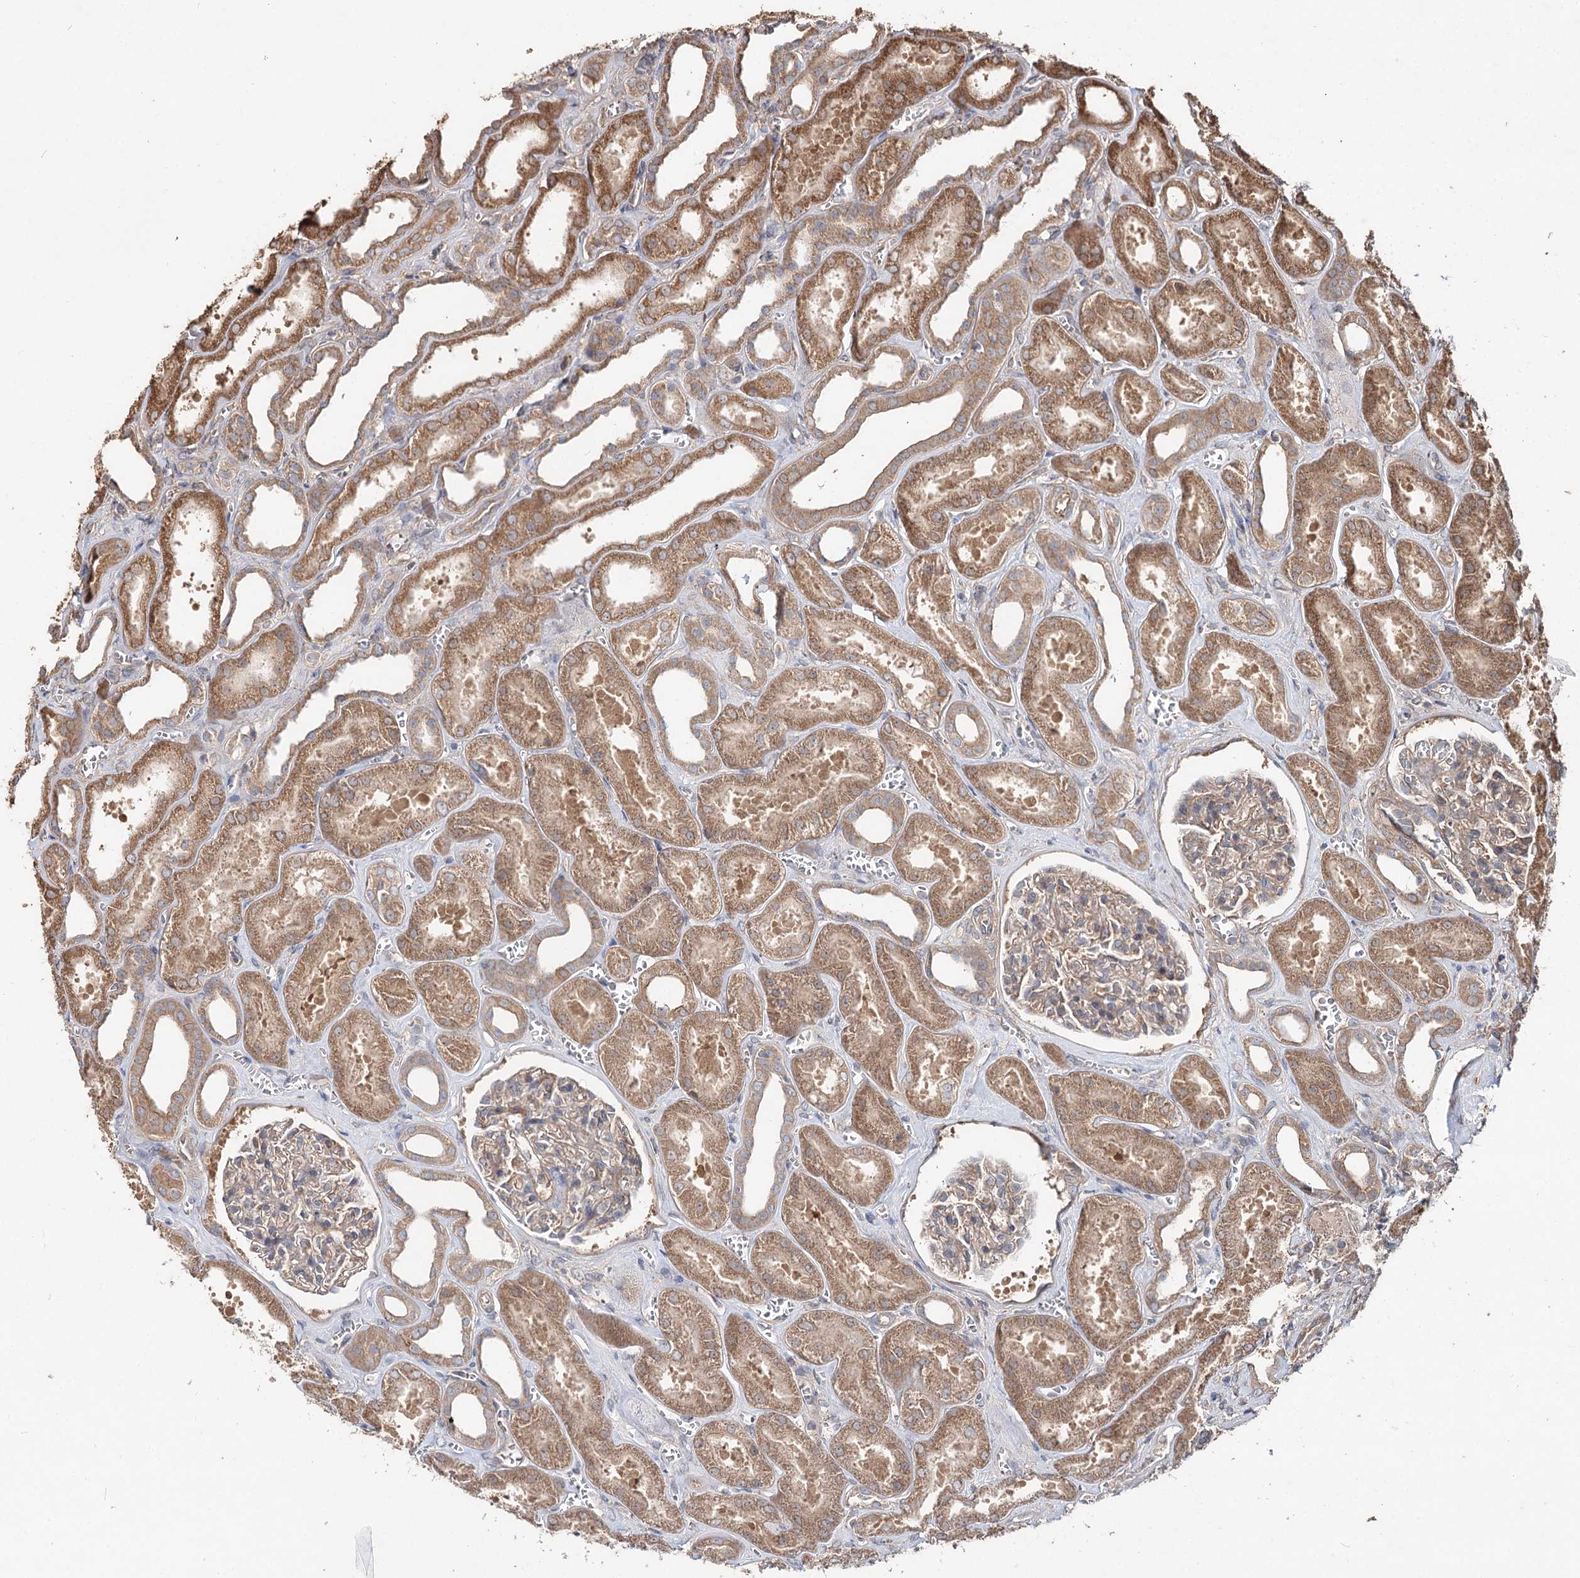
{"staining": {"intensity": "weak", "quantity": "25%-75%", "location": "cytoplasmic/membranous"}, "tissue": "kidney", "cell_type": "Cells in glomeruli", "image_type": "normal", "snomed": [{"axis": "morphology", "description": "Normal tissue, NOS"}, {"axis": "morphology", "description": "Adenocarcinoma, NOS"}, {"axis": "topography", "description": "Kidney"}], "caption": "Weak cytoplasmic/membranous positivity is identified in about 25%-75% of cells in glomeruli in normal kidney. (DAB IHC with brightfield microscopy, high magnification).", "gene": "SPART", "patient": {"sex": "female", "age": 68}}